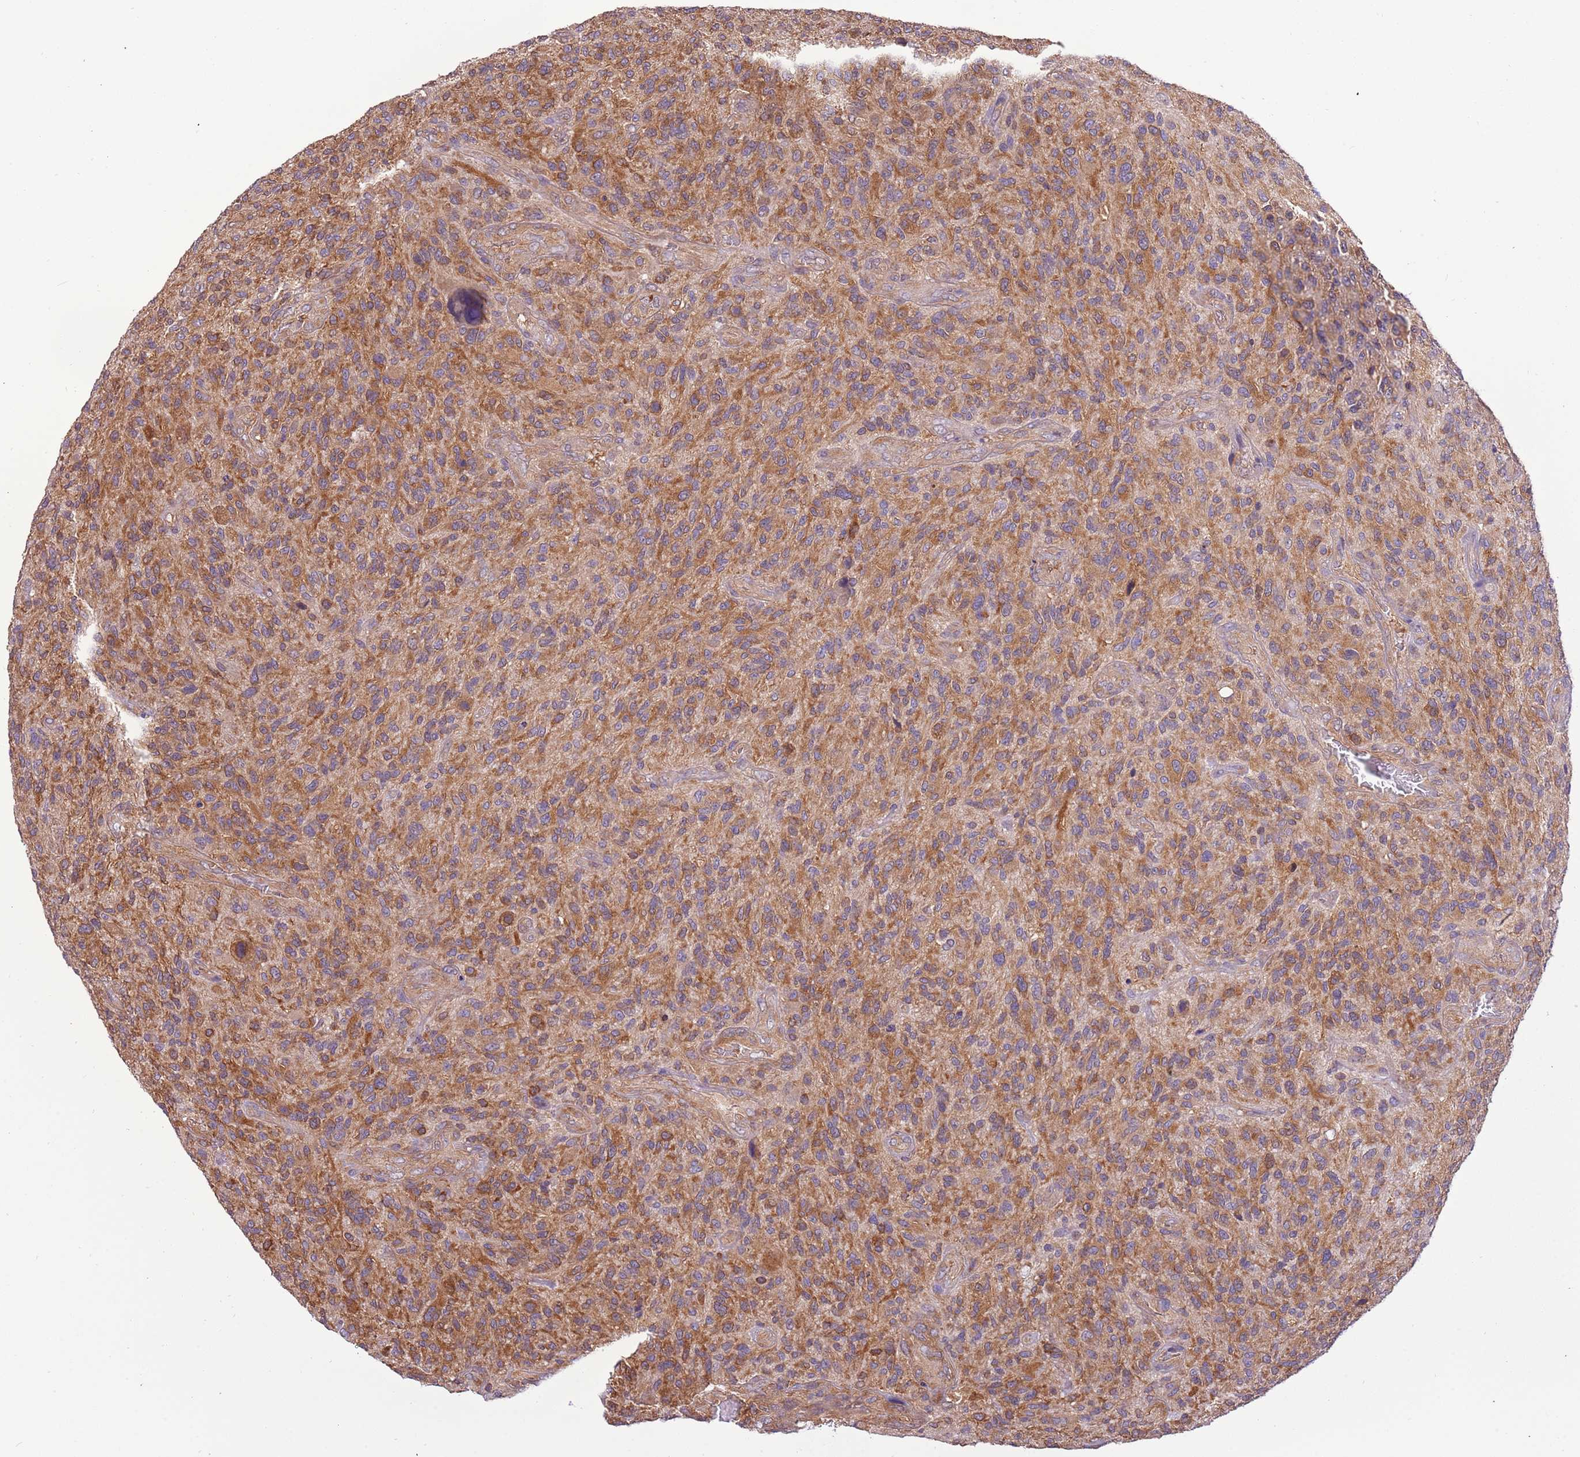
{"staining": {"intensity": "moderate", "quantity": ">75%", "location": "cytoplasmic/membranous"}, "tissue": "glioma", "cell_type": "Tumor cells", "image_type": "cancer", "snomed": [{"axis": "morphology", "description": "Glioma, malignant, High grade"}, {"axis": "topography", "description": "Brain"}], "caption": "Moderate cytoplasmic/membranous positivity for a protein is appreciated in about >75% of tumor cells of malignant glioma (high-grade) using IHC.", "gene": "STIP1", "patient": {"sex": "male", "age": 47}}